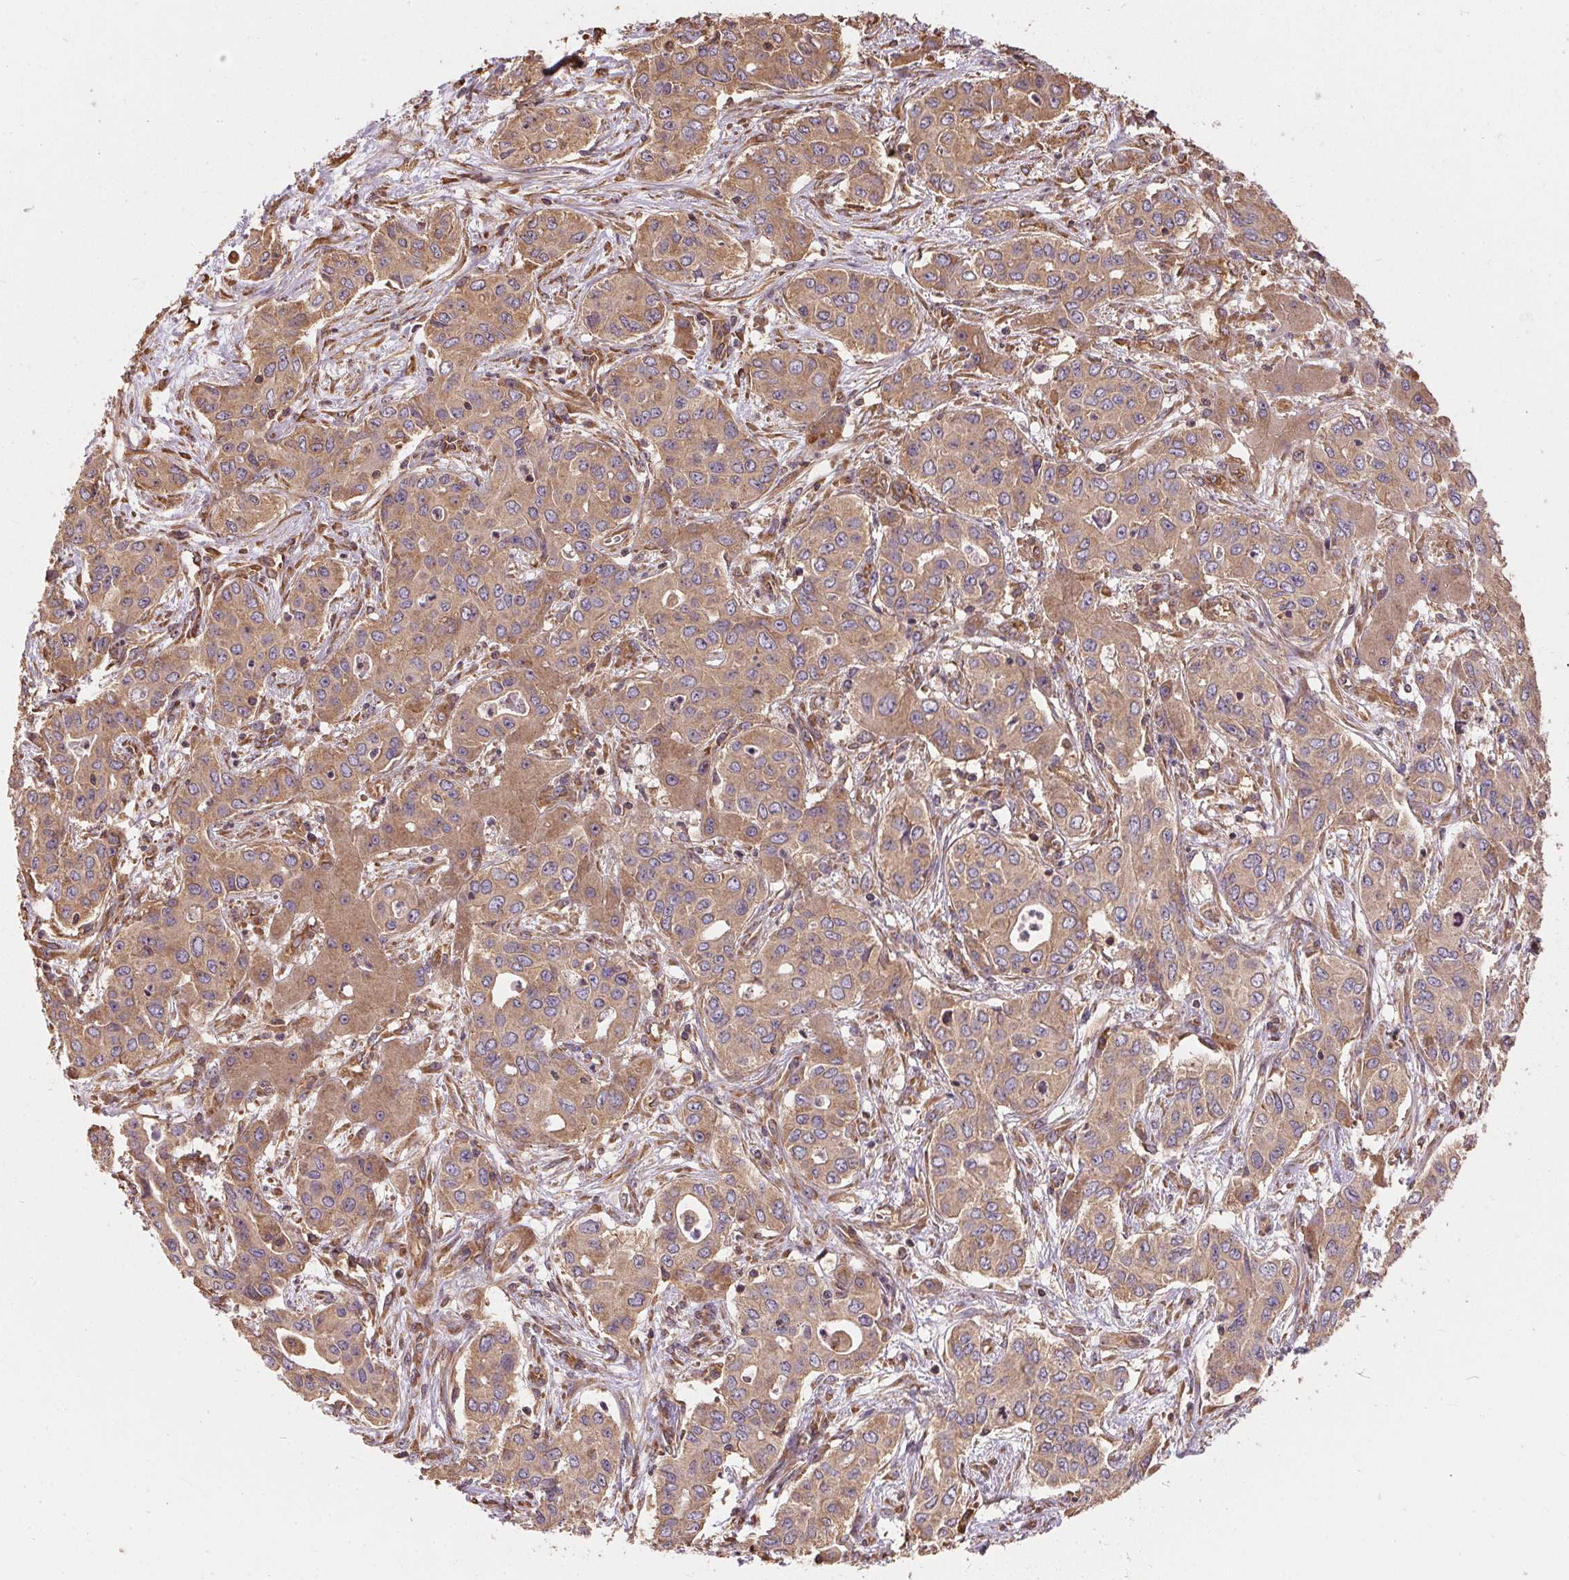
{"staining": {"intensity": "moderate", "quantity": ">75%", "location": "cytoplasmic/membranous"}, "tissue": "liver cancer", "cell_type": "Tumor cells", "image_type": "cancer", "snomed": [{"axis": "morphology", "description": "Cholangiocarcinoma"}, {"axis": "topography", "description": "Liver"}], "caption": "Cholangiocarcinoma (liver) stained for a protein reveals moderate cytoplasmic/membranous positivity in tumor cells. The staining is performed using DAB (3,3'-diaminobenzidine) brown chromogen to label protein expression. The nuclei are counter-stained blue using hematoxylin.", "gene": "EIF2S1", "patient": {"sex": "female", "age": 65}}